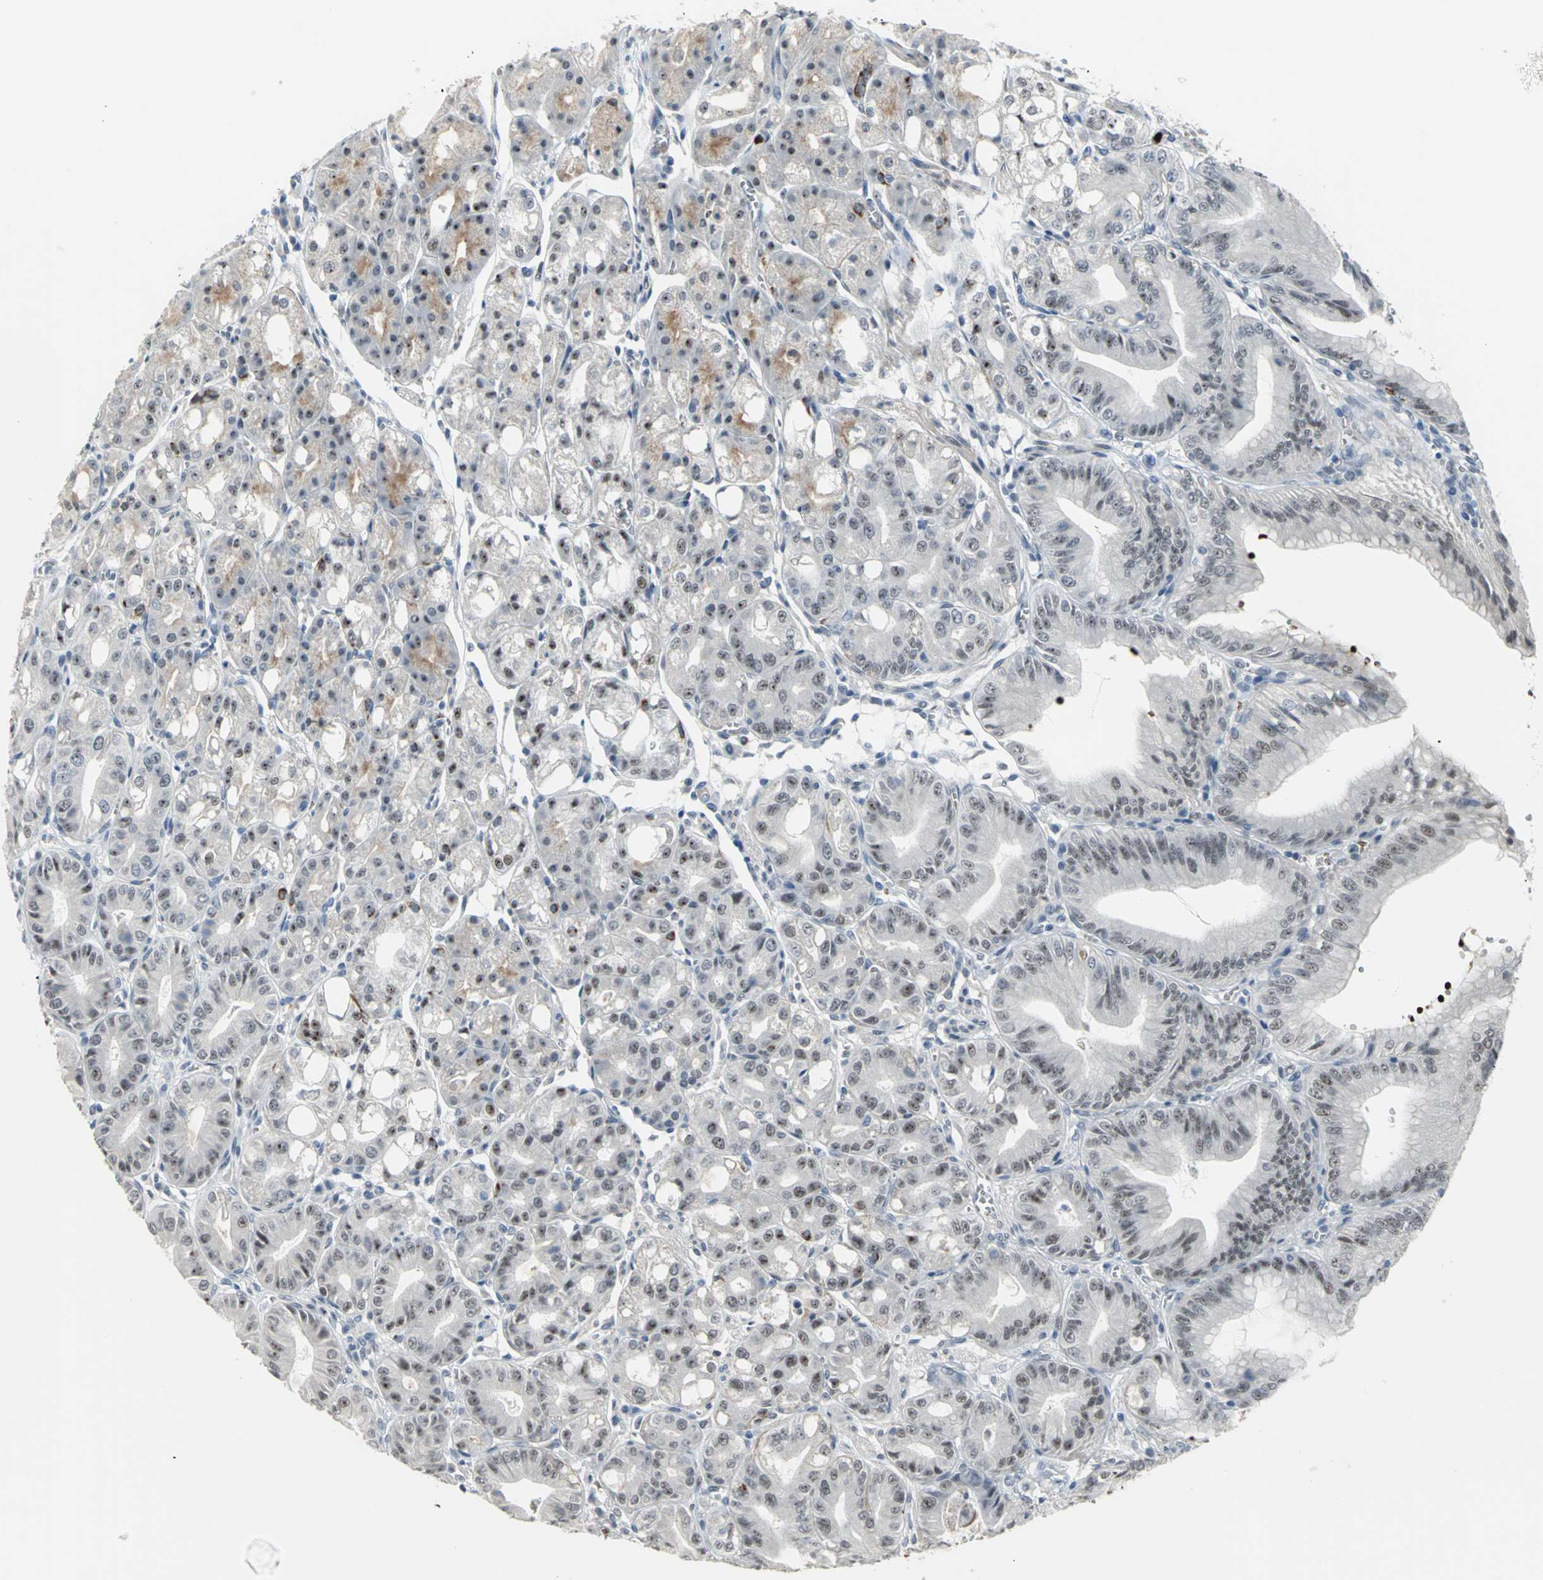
{"staining": {"intensity": "moderate", "quantity": "25%-75%", "location": "nuclear"}, "tissue": "stomach", "cell_type": "Glandular cells", "image_type": "normal", "snomed": [{"axis": "morphology", "description": "Normal tissue, NOS"}, {"axis": "topography", "description": "Stomach, lower"}], "caption": "Protein expression analysis of unremarkable human stomach reveals moderate nuclear expression in about 25%-75% of glandular cells. (DAB (3,3'-diaminobenzidine) IHC, brown staining for protein, blue staining for nuclei).", "gene": "GLI3", "patient": {"sex": "male", "age": 71}}